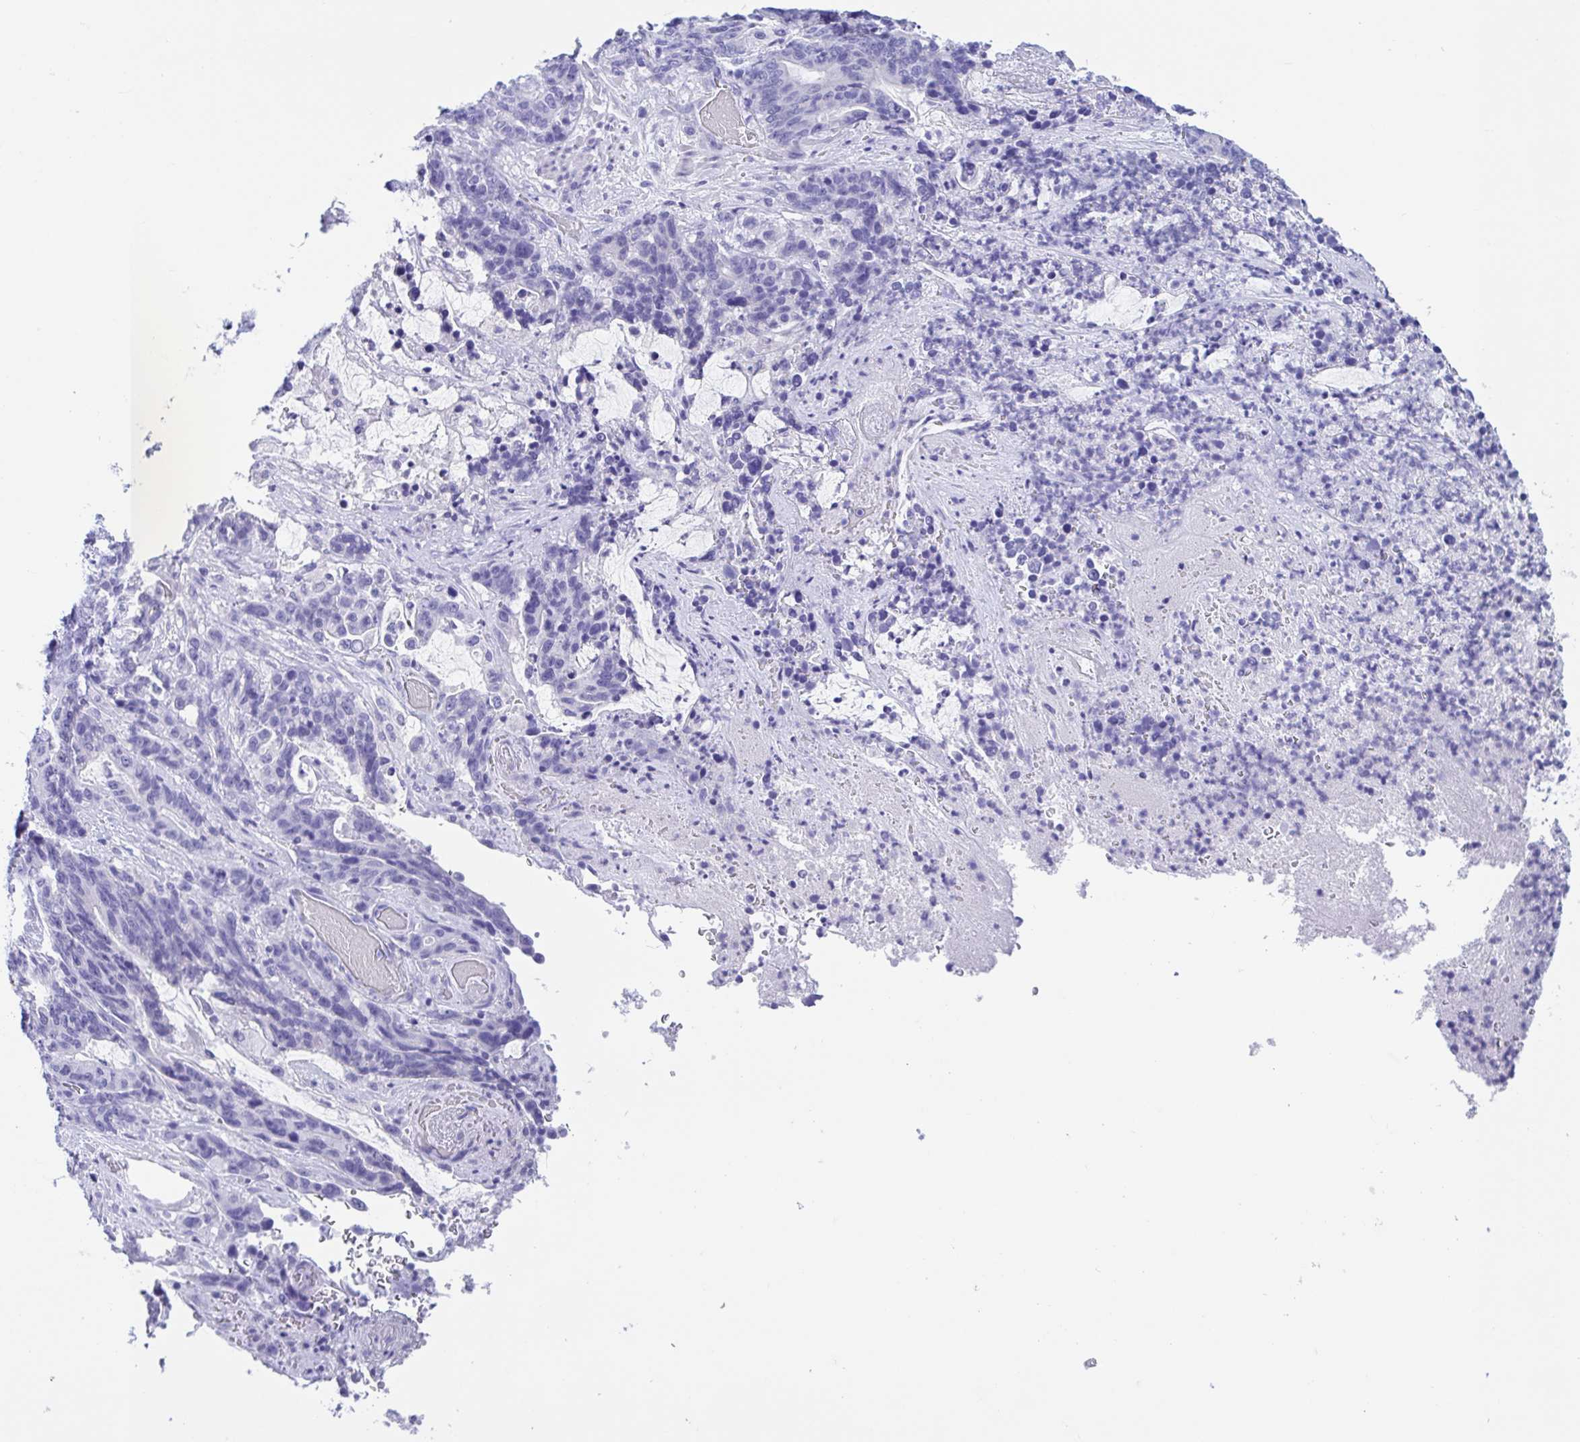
{"staining": {"intensity": "negative", "quantity": "none", "location": "none"}, "tissue": "stomach cancer", "cell_type": "Tumor cells", "image_type": "cancer", "snomed": [{"axis": "morphology", "description": "Normal tissue, NOS"}, {"axis": "morphology", "description": "Adenocarcinoma, NOS"}, {"axis": "topography", "description": "Stomach"}], "caption": "Immunohistochemistry (IHC) micrograph of human stomach adenocarcinoma stained for a protein (brown), which displays no staining in tumor cells.", "gene": "OR4N4", "patient": {"sex": "female", "age": 64}}